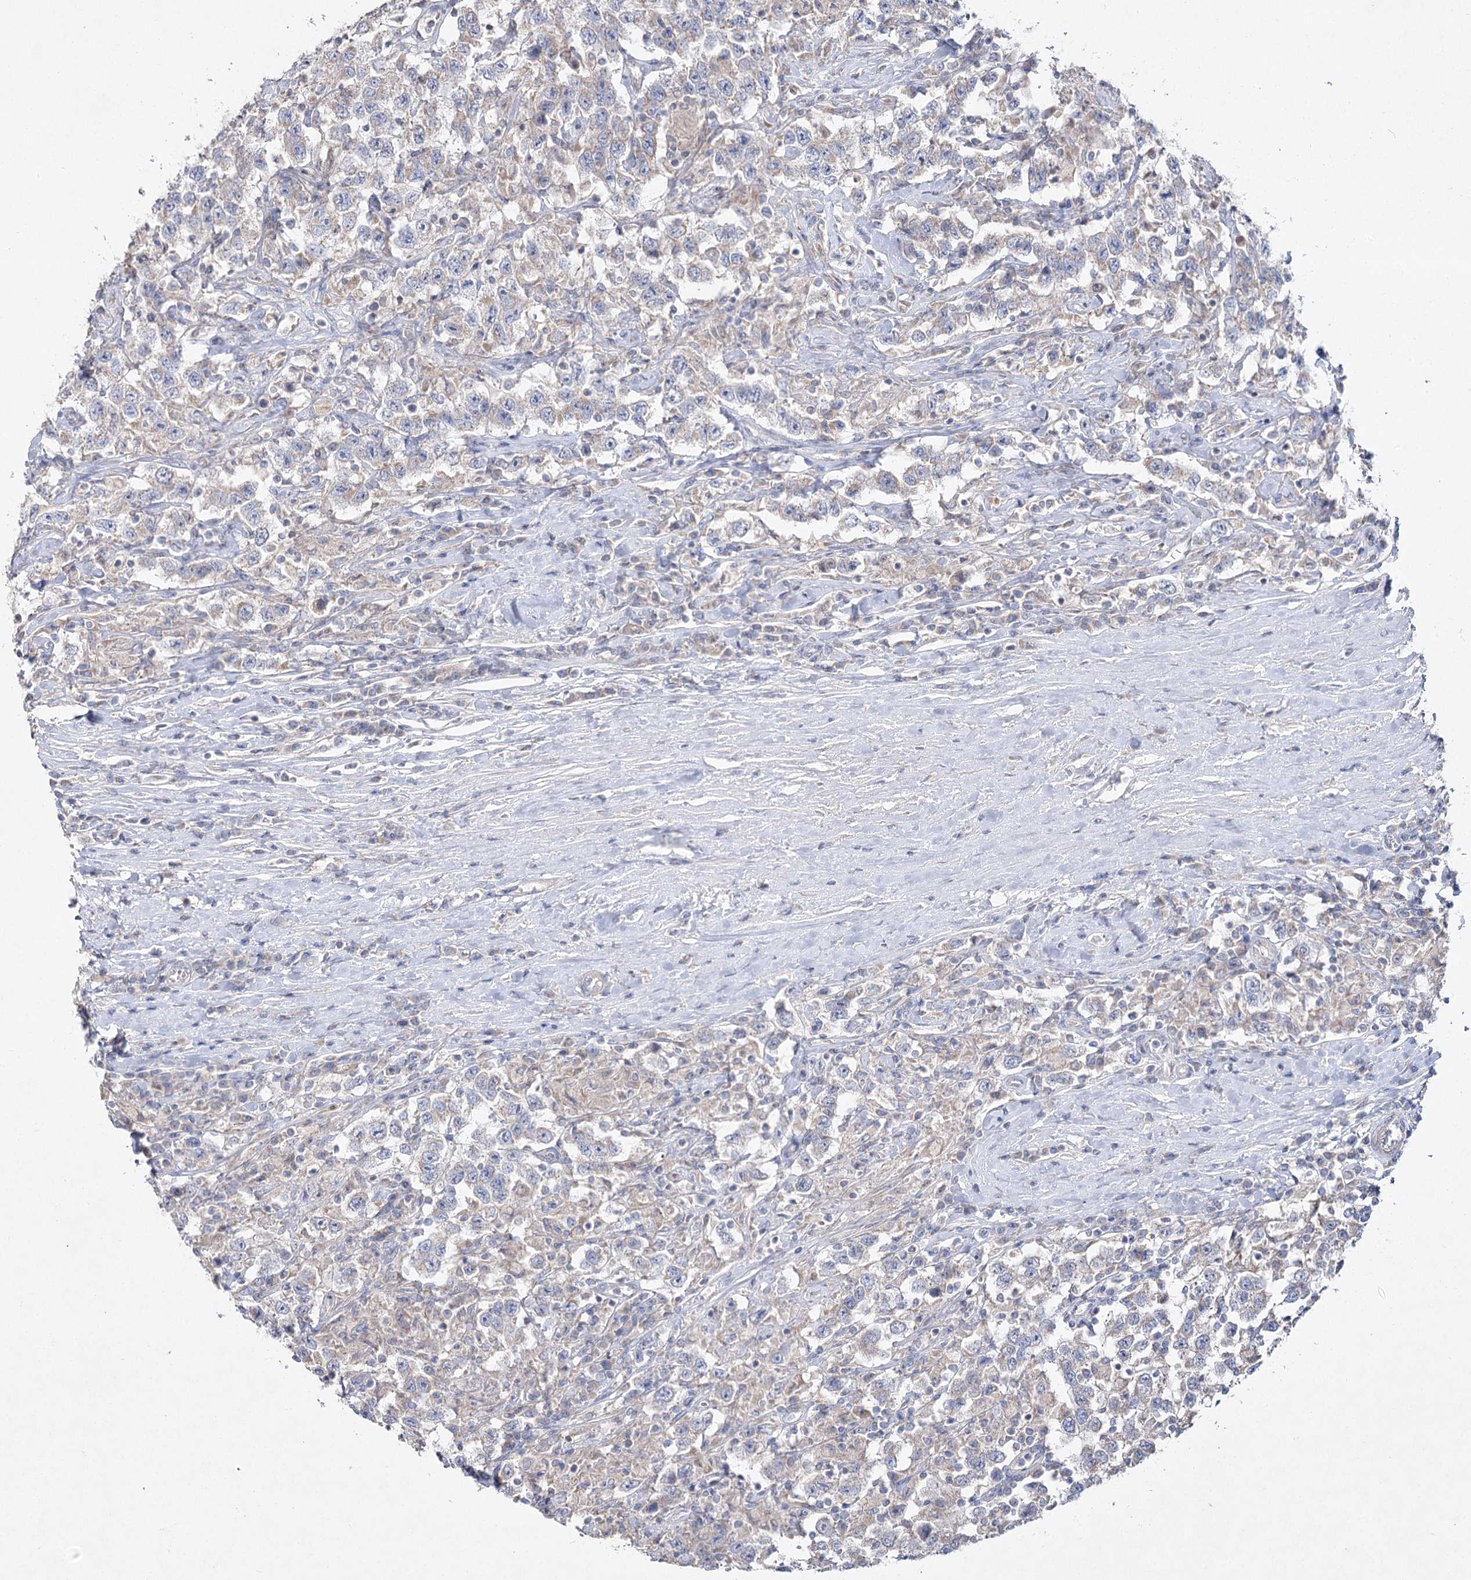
{"staining": {"intensity": "weak", "quantity": "25%-75%", "location": "cytoplasmic/membranous"}, "tissue": "testis cancer", "cell_type": "Tumor cells", "image_type": "cancer", "snomed": [{"axis": "morphology", "description": "Seminoma, NOS"}, {"axis": "topography", "description": "Testis"}], "caption": "Weak cytoplasmic/membranous expression for a protein is identified in about 25%-75% of tumor cells of testis seminoma using immunohistochemistry.", "gene": "TMEM187", "patient": {"sex": "male", "age": 41}}